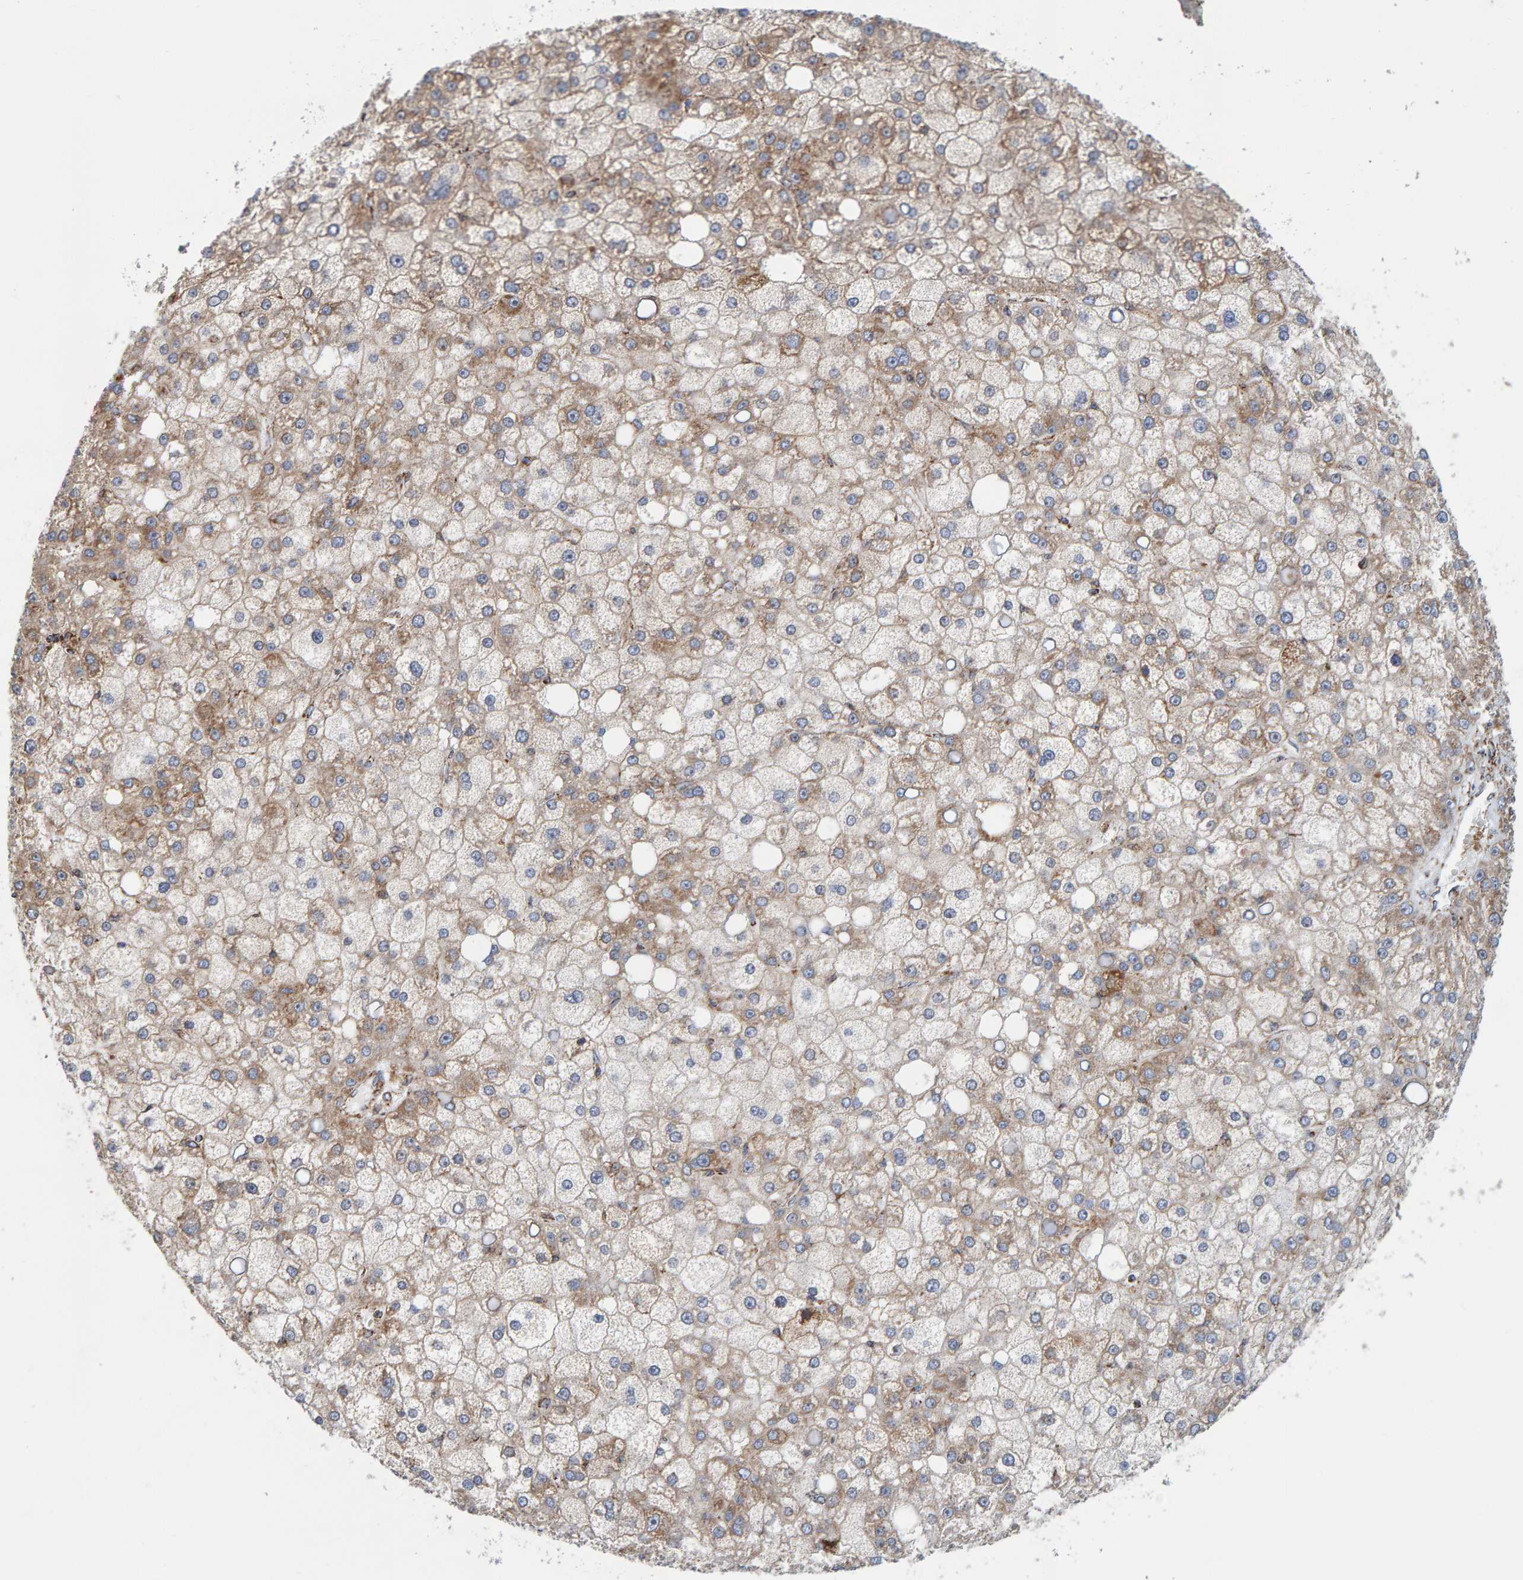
{"staining": {"intensity": "weak", "quantity": "25%-75%", "location": "cytoplasmic/membranous"}, "tissue": "liver cancer", "cell_type": "Tumor cells", "image_type": "cancer", "snomed": [{"axis": "morphology", "description": "Carcinoma, Hepatocellular, NOS"}, {"axis": "topography", "description": "Liver"}], "caption": "Liver cancer tissue reveals weak cytoplasmic/membranous staining in approximately 25%-75% of tumor cells", "gene": "MRPL45", "patient": {"sex": "male", "age": 67}}